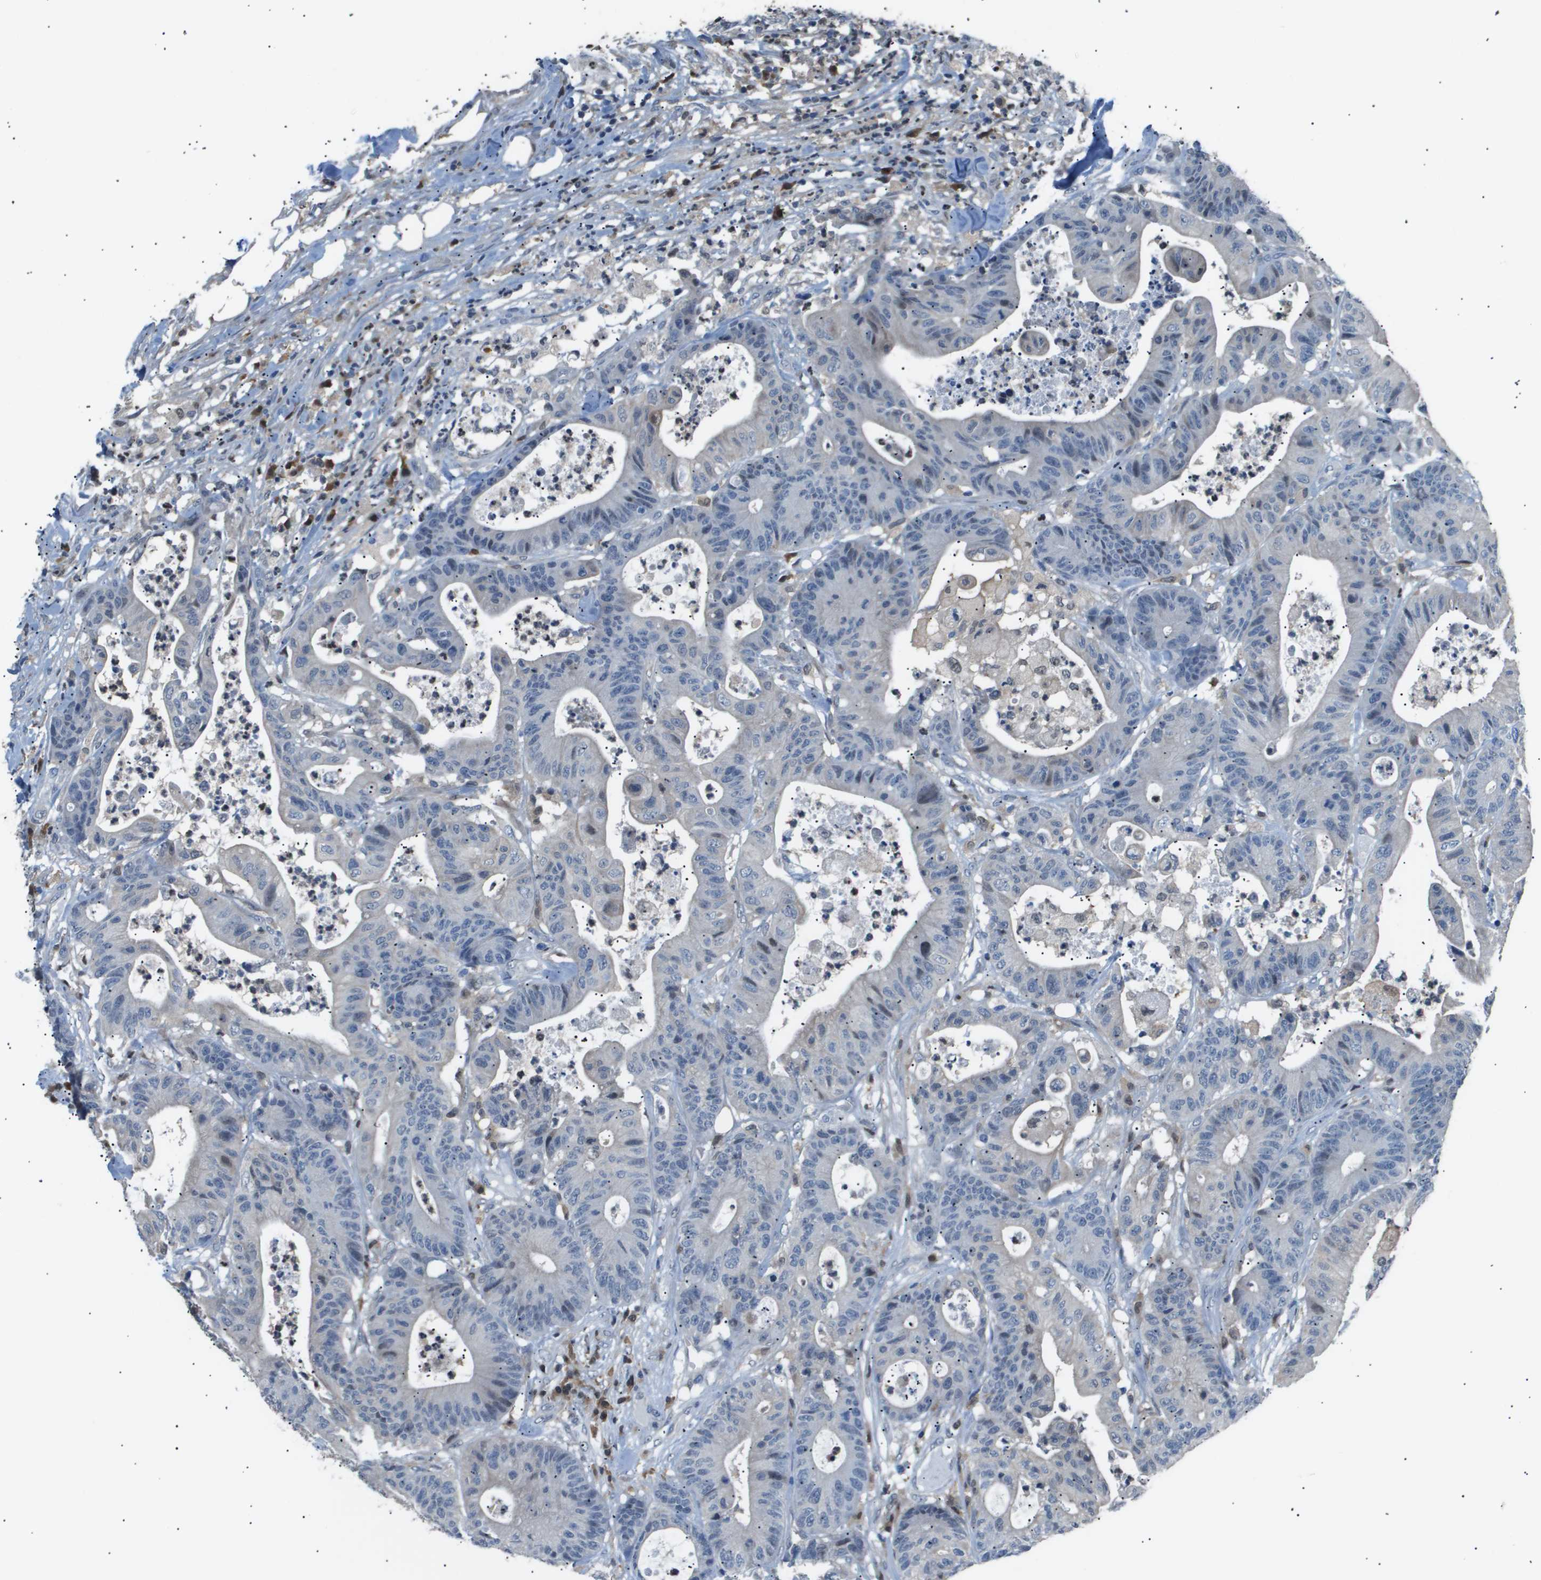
{"staining": {"intensity": "weak", "quantity": "<25%", "location": "nuclear"}, "tissue": "colorectal cancer", "cell_type": "Tumor cells", "image_type": "cancer", "snomed": [{"axis": "morphology", "description": "Adenocarcinoma, NOS"}, {"axis": "topography", "description": "Colon"}], "caption": "Immunohistochemistry of adenocarcinoma (colorectal) demonstrates no positivity in tumor cells. Nuclei are stained in blue.", "gene": "AKR1A1", "patient": {"sex": "female", "age": 84}}